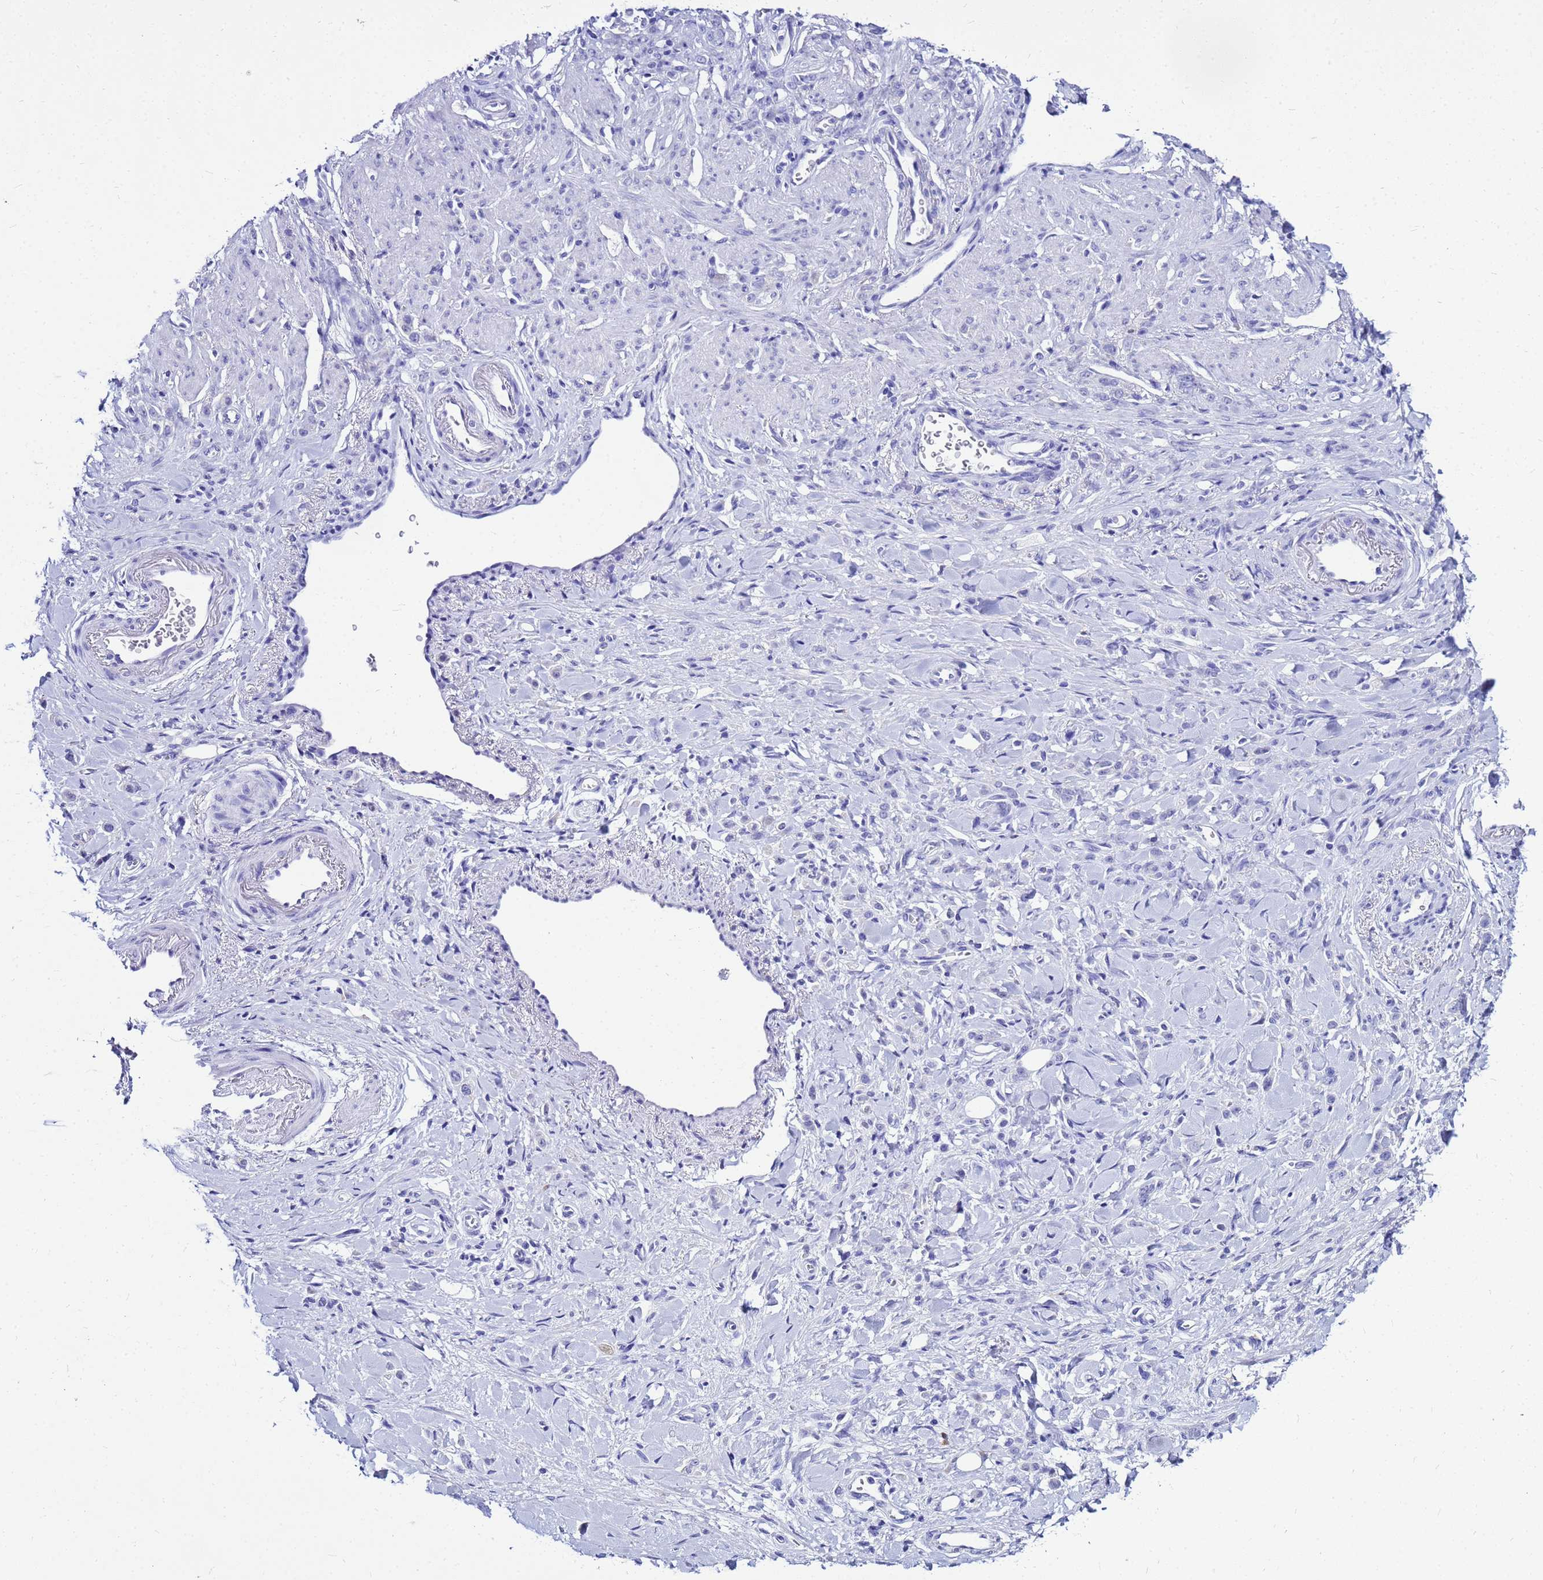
{"staining": {"intensity": "negative", "quantity": "none", "location": "none"}, "tissue": "stomach cancer", "cell_type": "Tumor cells", "image_type": "cancer", "snomed": [{"axis": "morphology", "description": "Normal tissue, NOS"}, {"axis": "morphology", "description": "Adenocarcinoma, NOS"}, {"axis": "topography", "description": "Stomach"}], "caption": "Immunohistochemical staining of human stomach cancer (adenocarcinoma) displays no significant positivity in tumor cells. The staining is performed using DAB brown chromogen with nuclei counter-stained in using hematoxylin.", "gene": "CSTA", "patient": {"sex": "male", "age": 82}}